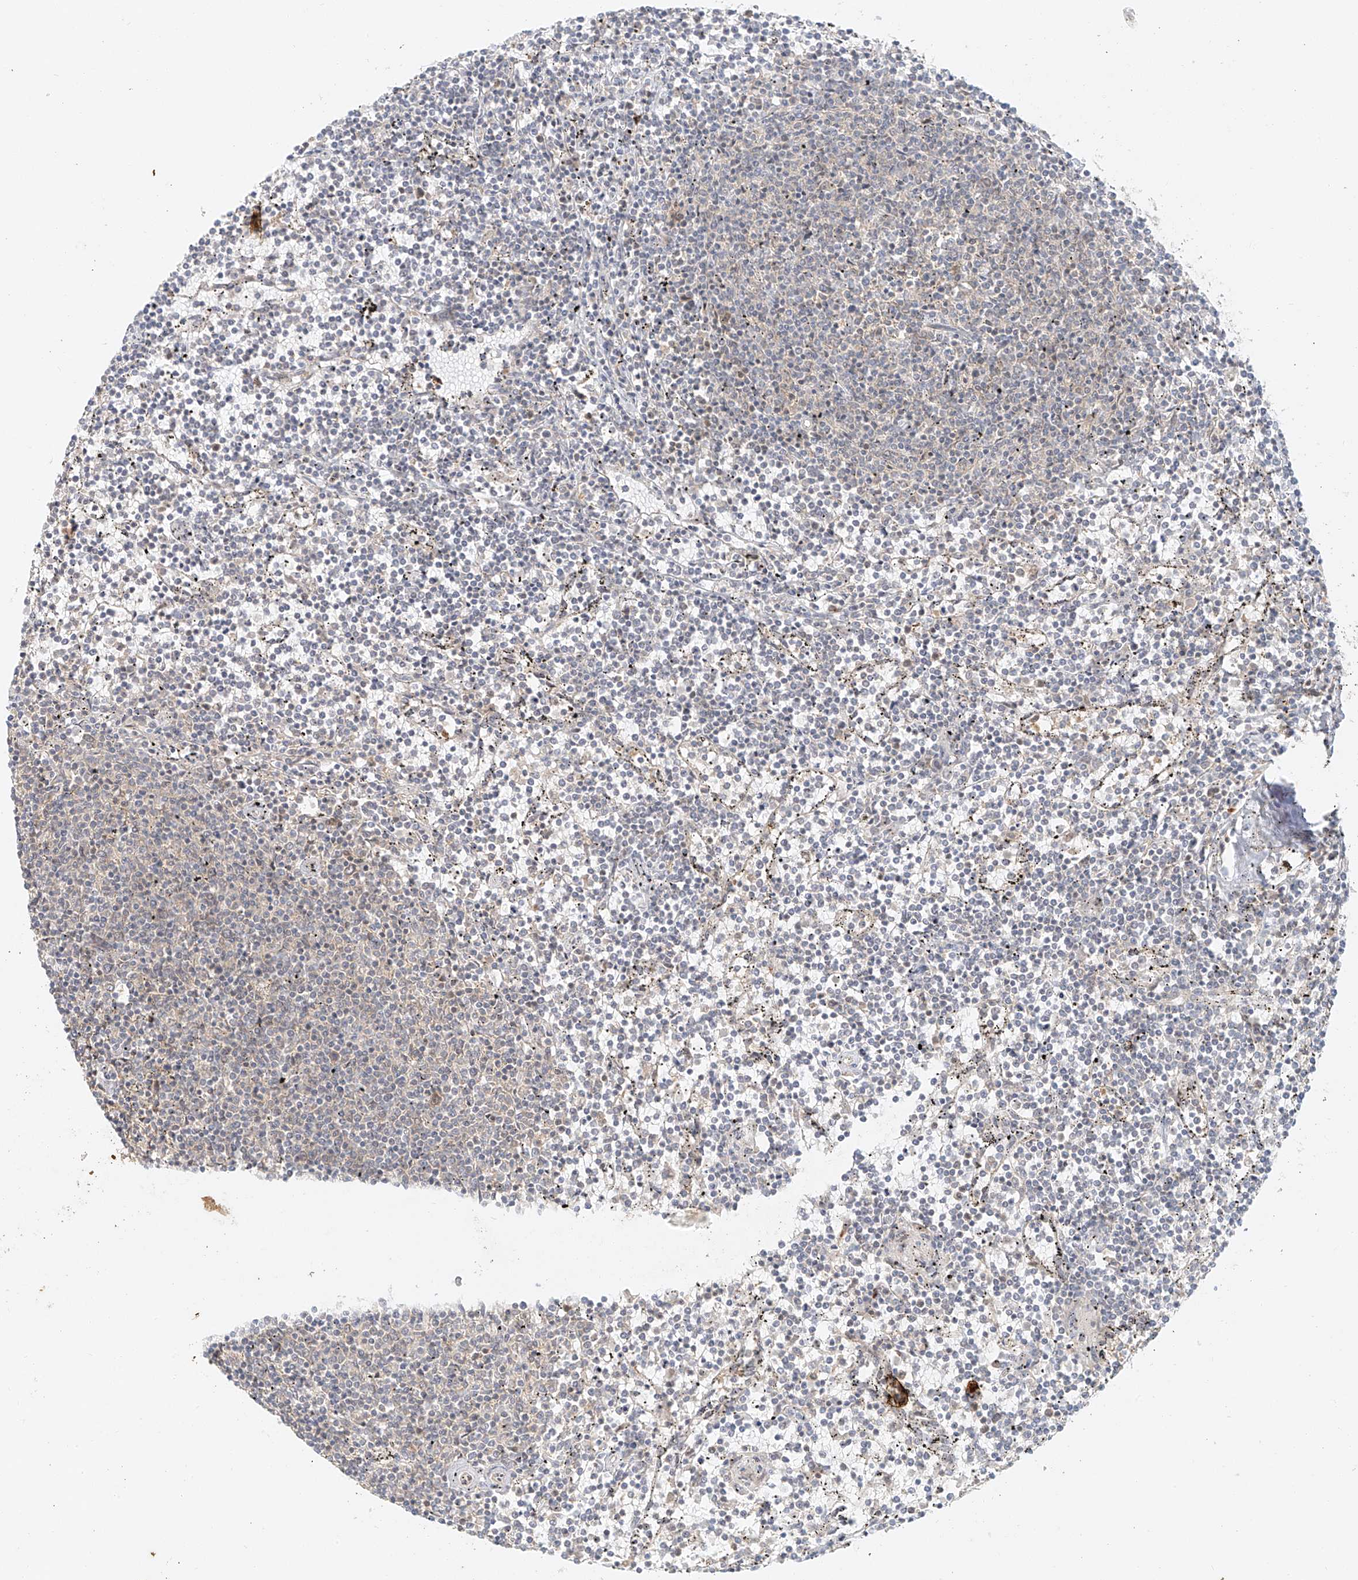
{"staining": {"intensity": "negative", "quantity": "none", "location": "none"}, "tissue": "lymphoma", "cell_type": "Tumor cells", "image_type": "cancer", "snomed": [{"axis": "morphology", "description": "Malignant lymphoma, non-Hodgkin's type, Low grade"}, {"axis": "topography", "description": "Spleen"}], "caption": "DAB immunohistochemical staining of human lymphoma reveals no significant staining in tumor cells. Brightfield microscopy of immunohistochemistry (IHC) stained with DAB (3,3'-diaminobenzidine) (brown) and hematoxylin (blue), captured at high magnification.", "gene": "MIPEP", "patient": {"sex": "female", "age": 50}}